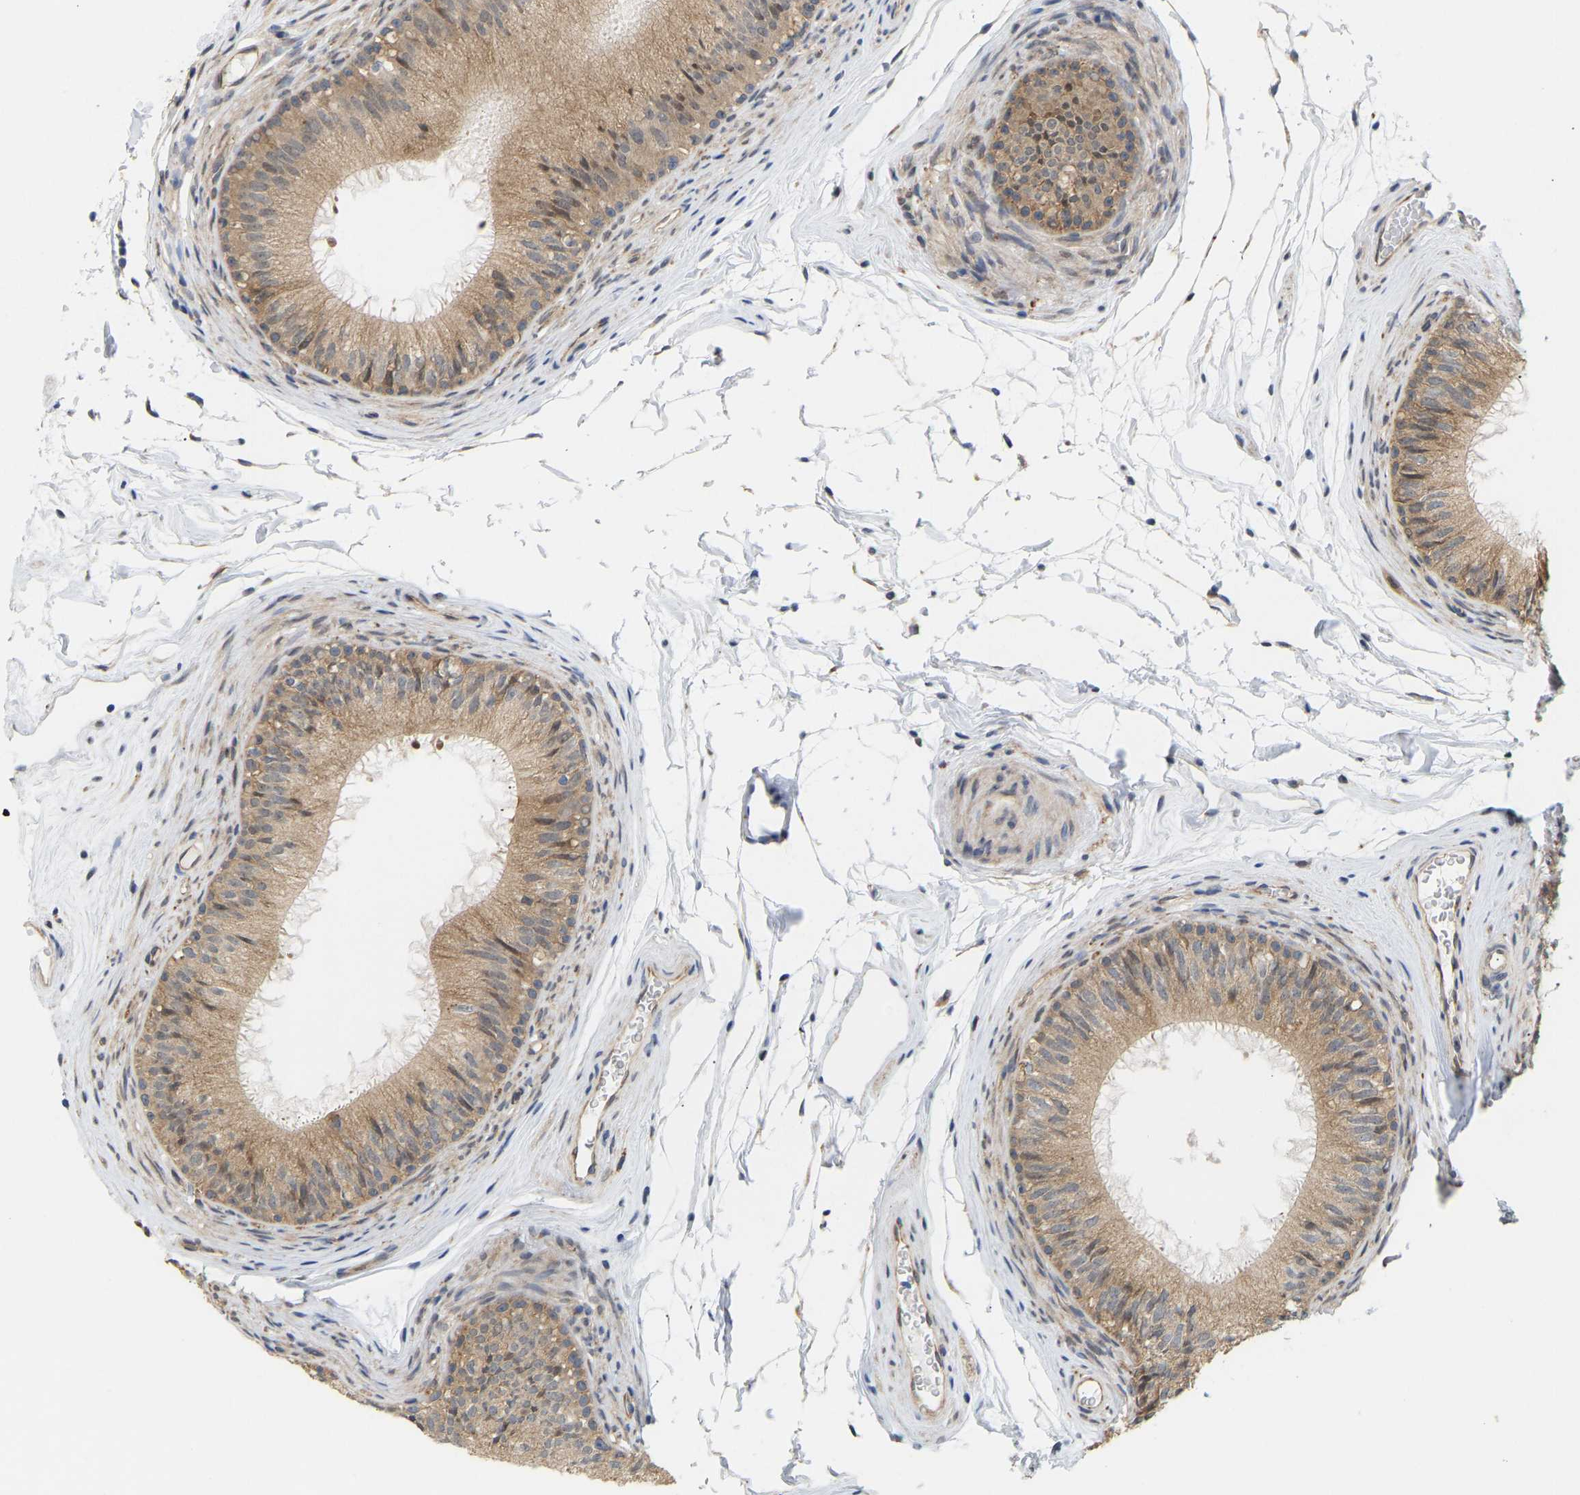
{"staining": {"intensity": "moderate", "quantity": ">75%", "location": "cytoplasmic/membranous"}, "tissue": "epididymis", "cell_type": "Glandular cells", "image_type": "normal", "snomed": [{"axis": "morphology", "description": "Normal tissue, NOS"}, {"axis": "topography", "description": "Testis"}, {"axis": "topography", "description": "Epididymis"}], "caption": "Protein staining of benign epididymis reveals moderate cytoplasmic/membranous staining in about >75% of glandular cells. (Stains: DAB (3,3'-diaminobenzidine) in brown, nuclei in blue, Microscopy: brightfield microscopy at high magnification).", "gene": "BEND3", "patient": {"sex": "male", "age": 36}}